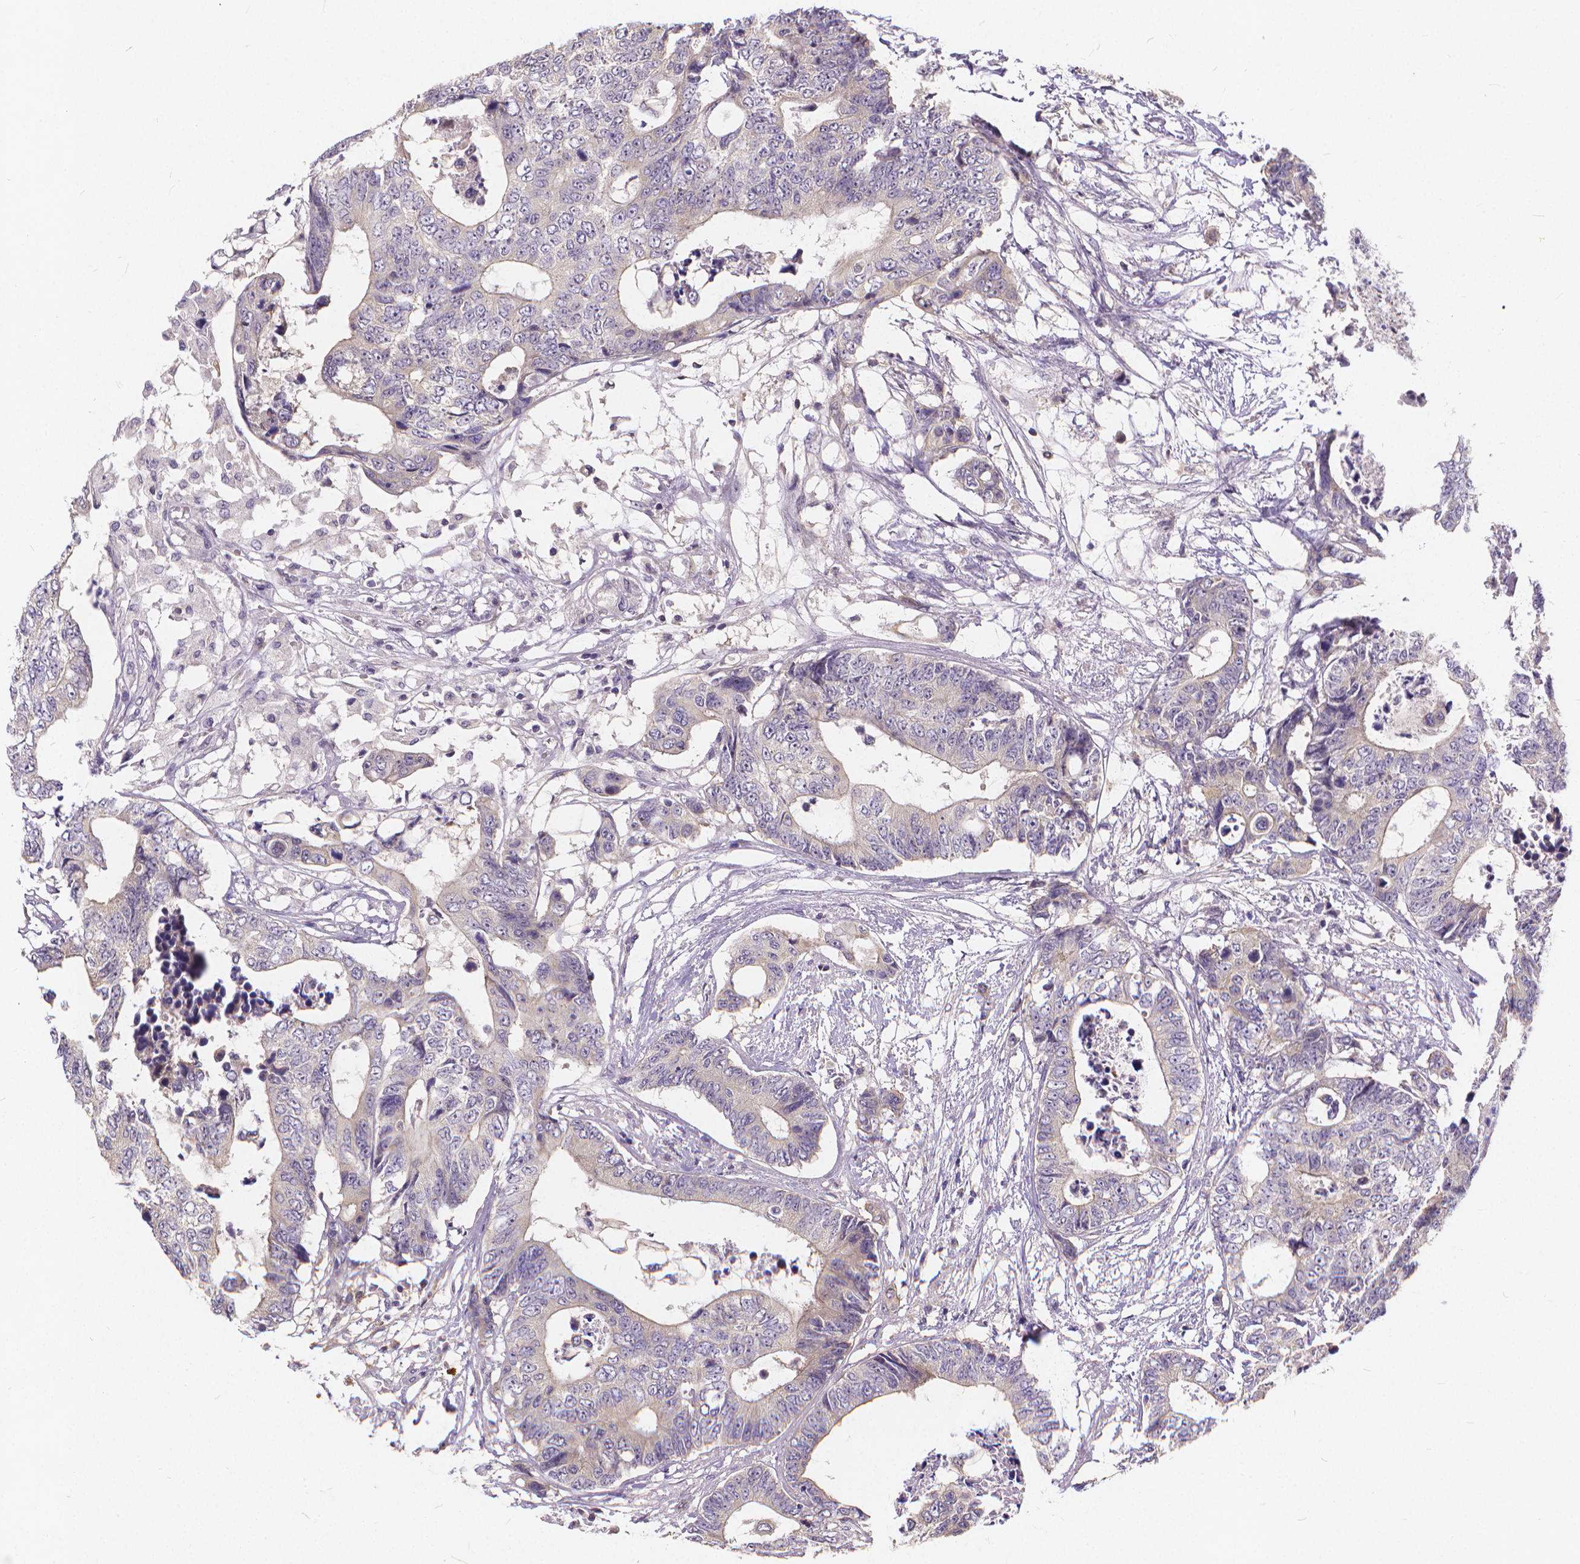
{"staining": {"intensity": "negative", "quantity": "none", "location": "none"}, "tissue": "colorectal cancer", "cell_type": "Tumor cells", "image_type": "cancer", "snomed": [{"axis": "morphology", "description": "Adenocarcinoma, NOS"}, {"axis": "topography", "description": "Colon"}], "caption": "Immunohistochemistry (IHC) of human colorectal adenocarcinoma reveals no positivity in tumor cells.", "gene": "GLRB", "patient": {"sex": "female", "age": 48}}